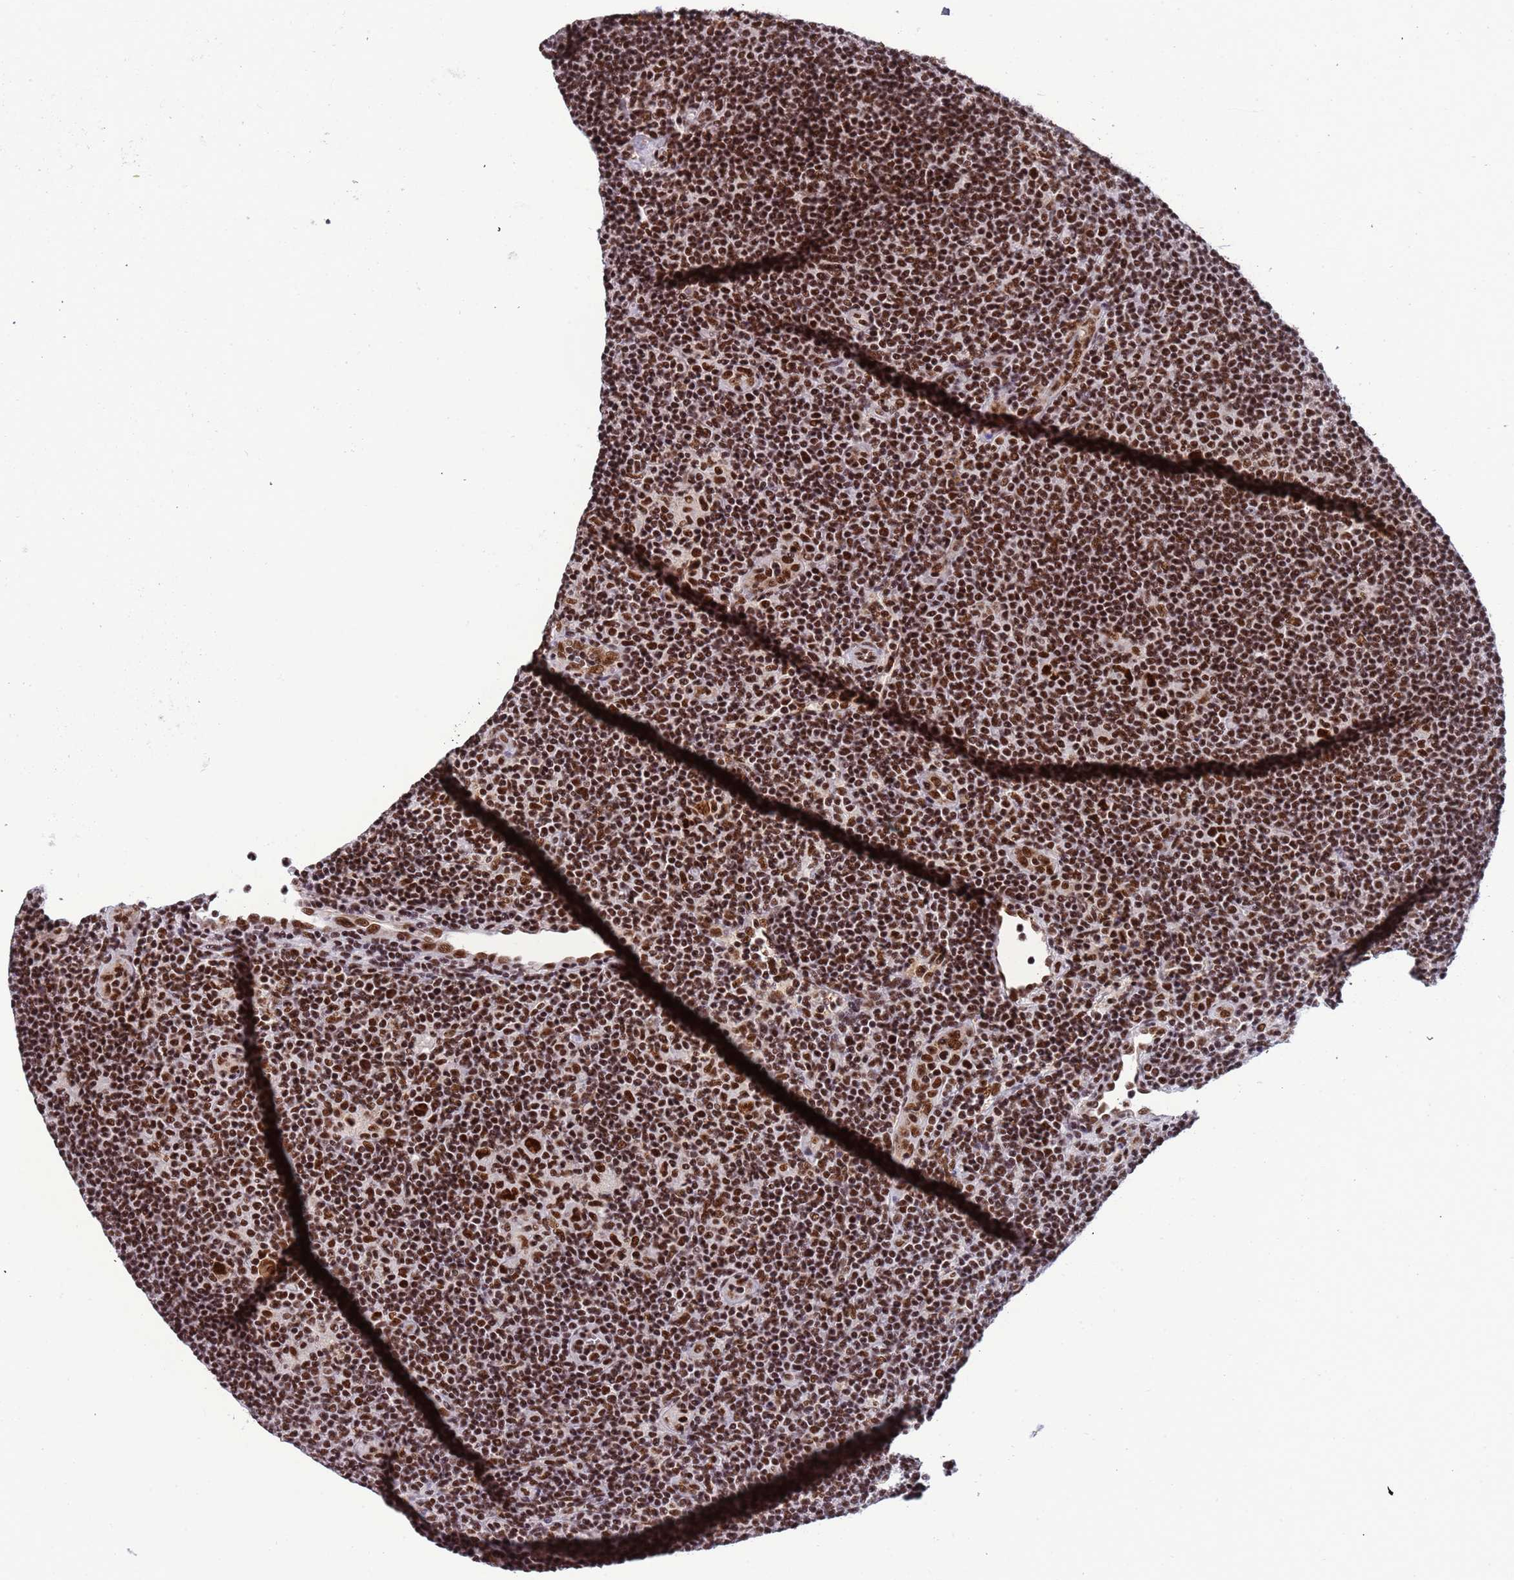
{"staining": {"intensity": "strong", "quantity": ">75%", "location": "nuclear"}, "tissue": "lymphoma", "cell_type": "Tumor cells", "image_type": "cancer", "snomed": [{"axis": "morphology", "description": "Hodgkin's disease, NOS"}, {"axis": "topography", "description": "Lymph node"}], "caption": "Immunohistochemical staining of human Hodgkin's disease reveals strong nuclear protein staining in about >75% of tumor cells. (IHC, brightfield microscopy, high magnification).", "gene": "SRRT", "patient": {"sex": "female", "age": 57}}